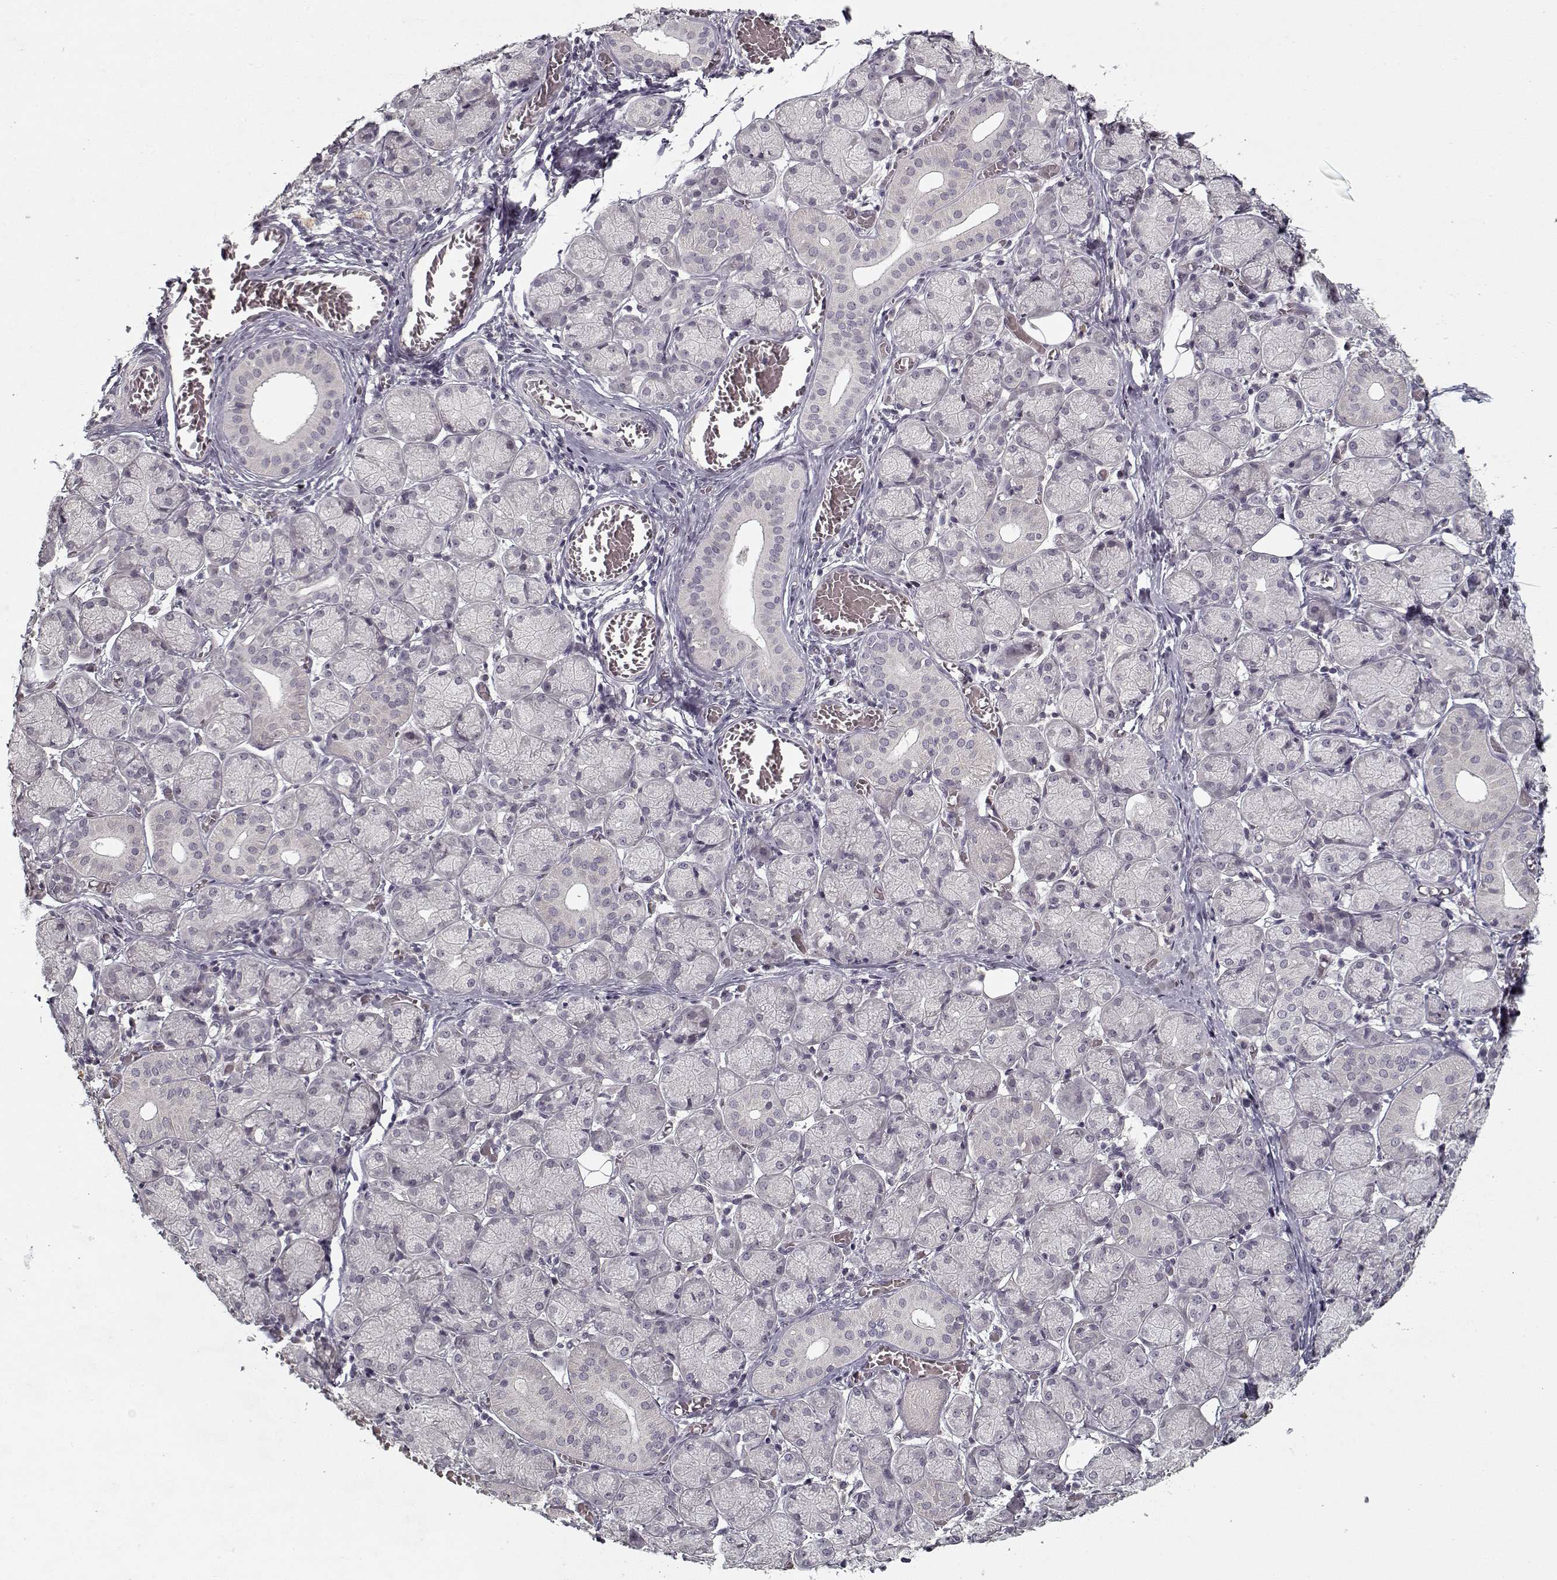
{"staining": {"intensity": "negative", "quantity": "none", "location": "none"}, "tissue": "salivary gland", "cell_type": "Glandular cells", "image_type": "normal", "snomed": [{"axis": "morphology", "description": "Normal tissue, NOS"}, {"axis": "topography", "description": "Salivary gland"}, {"axis": "topography", "description": "Peripheral nerve tissue"}], "caption": "Protein analysis of normal salivary gland exhibits no significant staining in glandular cells. (Brightfield microscopy of DAB immunohistochemistry at high magnification).", "gene": "LAMA2", "patient": {"sex": "female", "age": 24}}